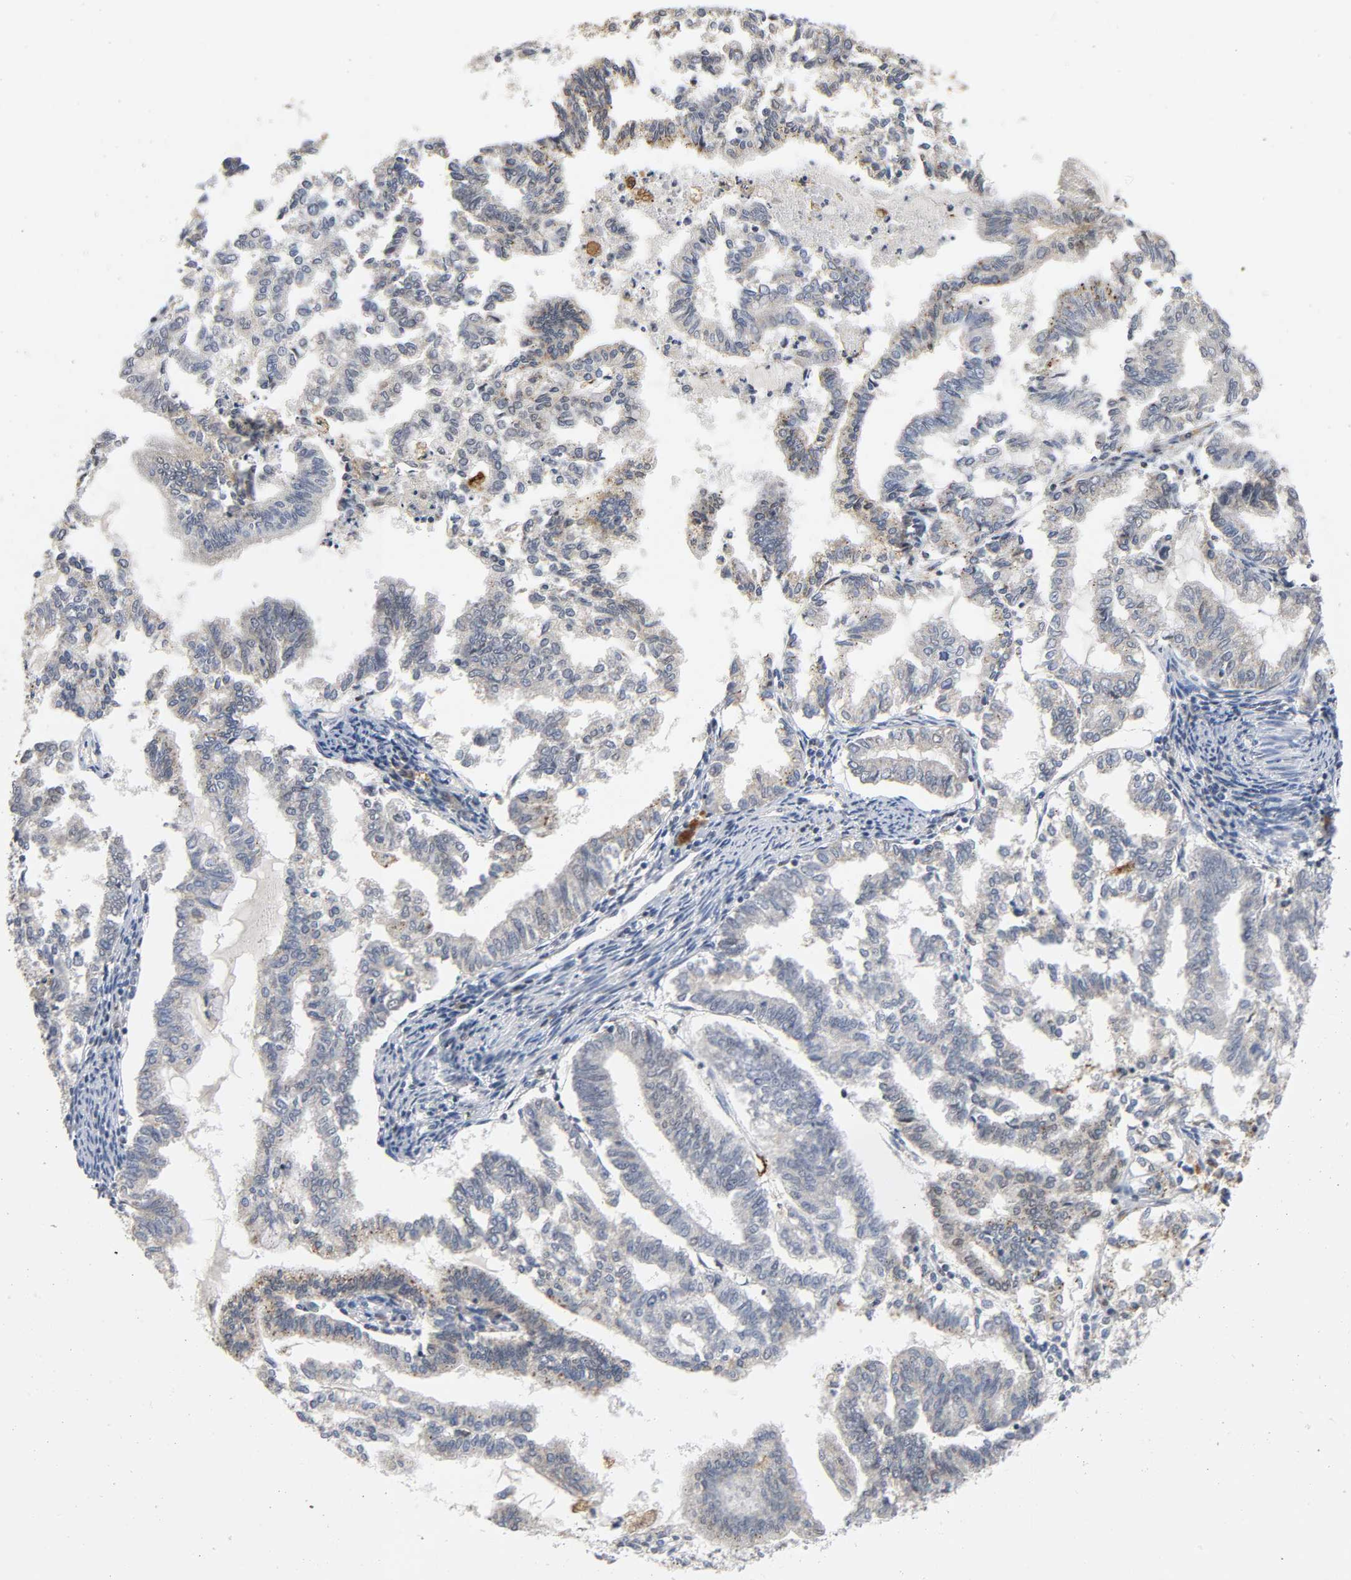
{"staining": {"intensity": "negative", "quantity": "none", "location": "none"}, "tissue": "endometrial cancer", "cell_type": "Tumor cells", "image_type": "cancer", "snomed": [{"axis": "morphology", "description": "Adenocarcinoma, NOS"}, {"axis": "topography", "description": "Endometrium"}], "caption": "Tumor cells show no significant staining in endometrial cancer (adenocarcinoma).", "gene": "KAT2B", "patient": {"sex": "female", "age": 79}}